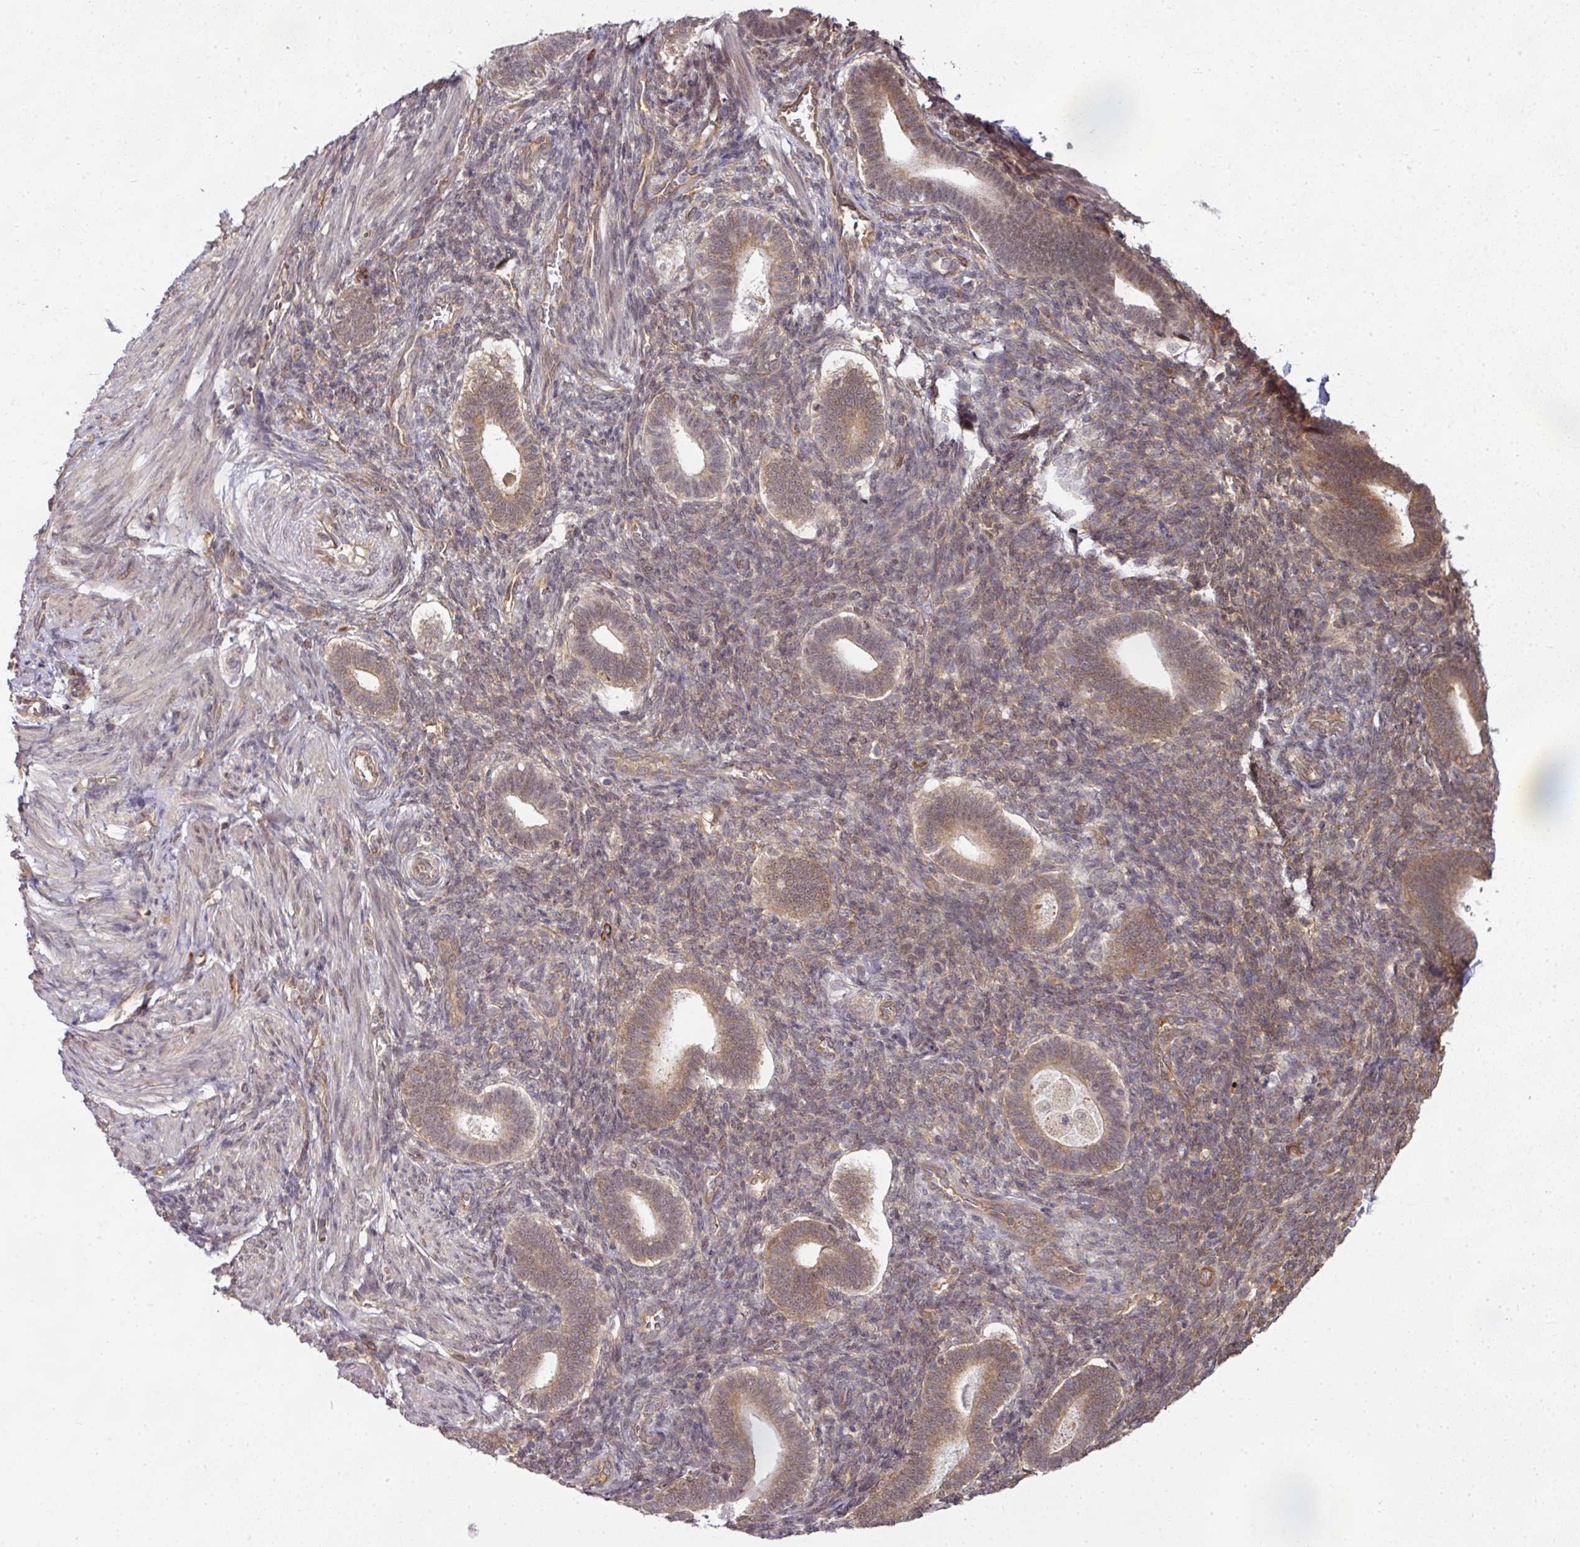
{"staining": {"intensity": "moderate", "quantity": "25%-75%", "location": "cytoplasmic/membranous,nuclear"}, "tissue": "endometrium", "cell_type": "Cells in endometrial stroma", "image_type": "normal", "snomed": [{"axis": "morphology", "description": "Normal tissue, NOS"}, {"axis": "topography", "description": "Endometrium"}], "caption": "DAB (3,3'-diaminobenzidine) immunohistochemical staining of normal endometrium reveals moderate cytoplasmic/membranous,nuclear protein expression in about 25%-75% of cells in endometrial stroma. (IHC, brightfield microscopy, high magnification).", "gene": "RBM14", "patient": {"sex": "female", "age": 34}}